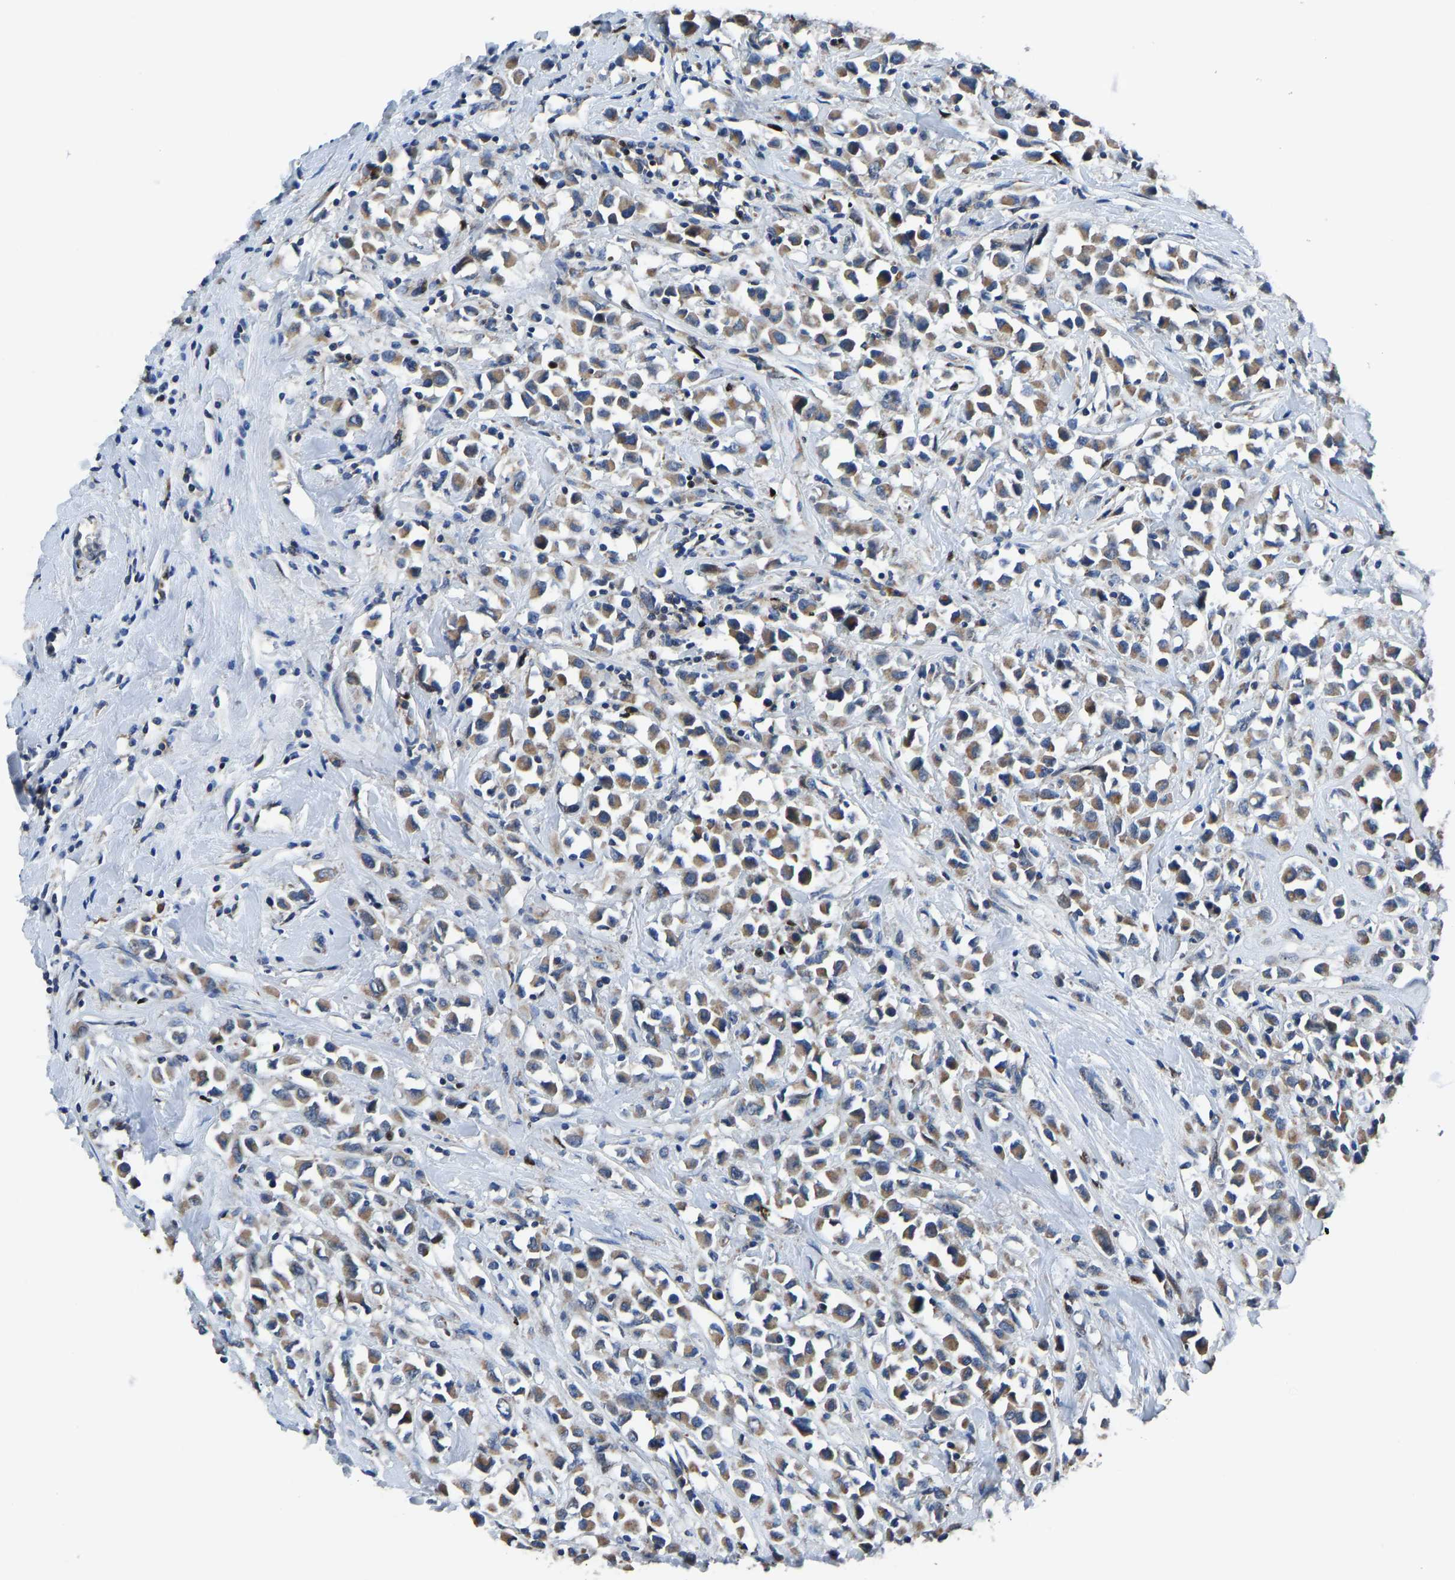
{"staining": {"intensity": "moderate", "quantity": ">75%", "location": "cytoplasmic/membranous"}, "tissue": "breast cancer", "cell_type": "Tumor cells", "image_type": "cancer", "snomed": [{"axis": "morphology", "description": "Duct carcinoma"}, {"axis": "topography", "description": "Breast"}], "caption": "The photomicrograph displays a brown stain indicating the presence of a protein in the cytoplasmic/membranous of tumor cells in breast invasive ductal carcinoma. The protein is stained brown, and the nuclei are stained in blue (DAB IHC with brightfield microscopy, high magnification).", "gene": "EGR1", "patient": {"sex": "female", "age": 61}}